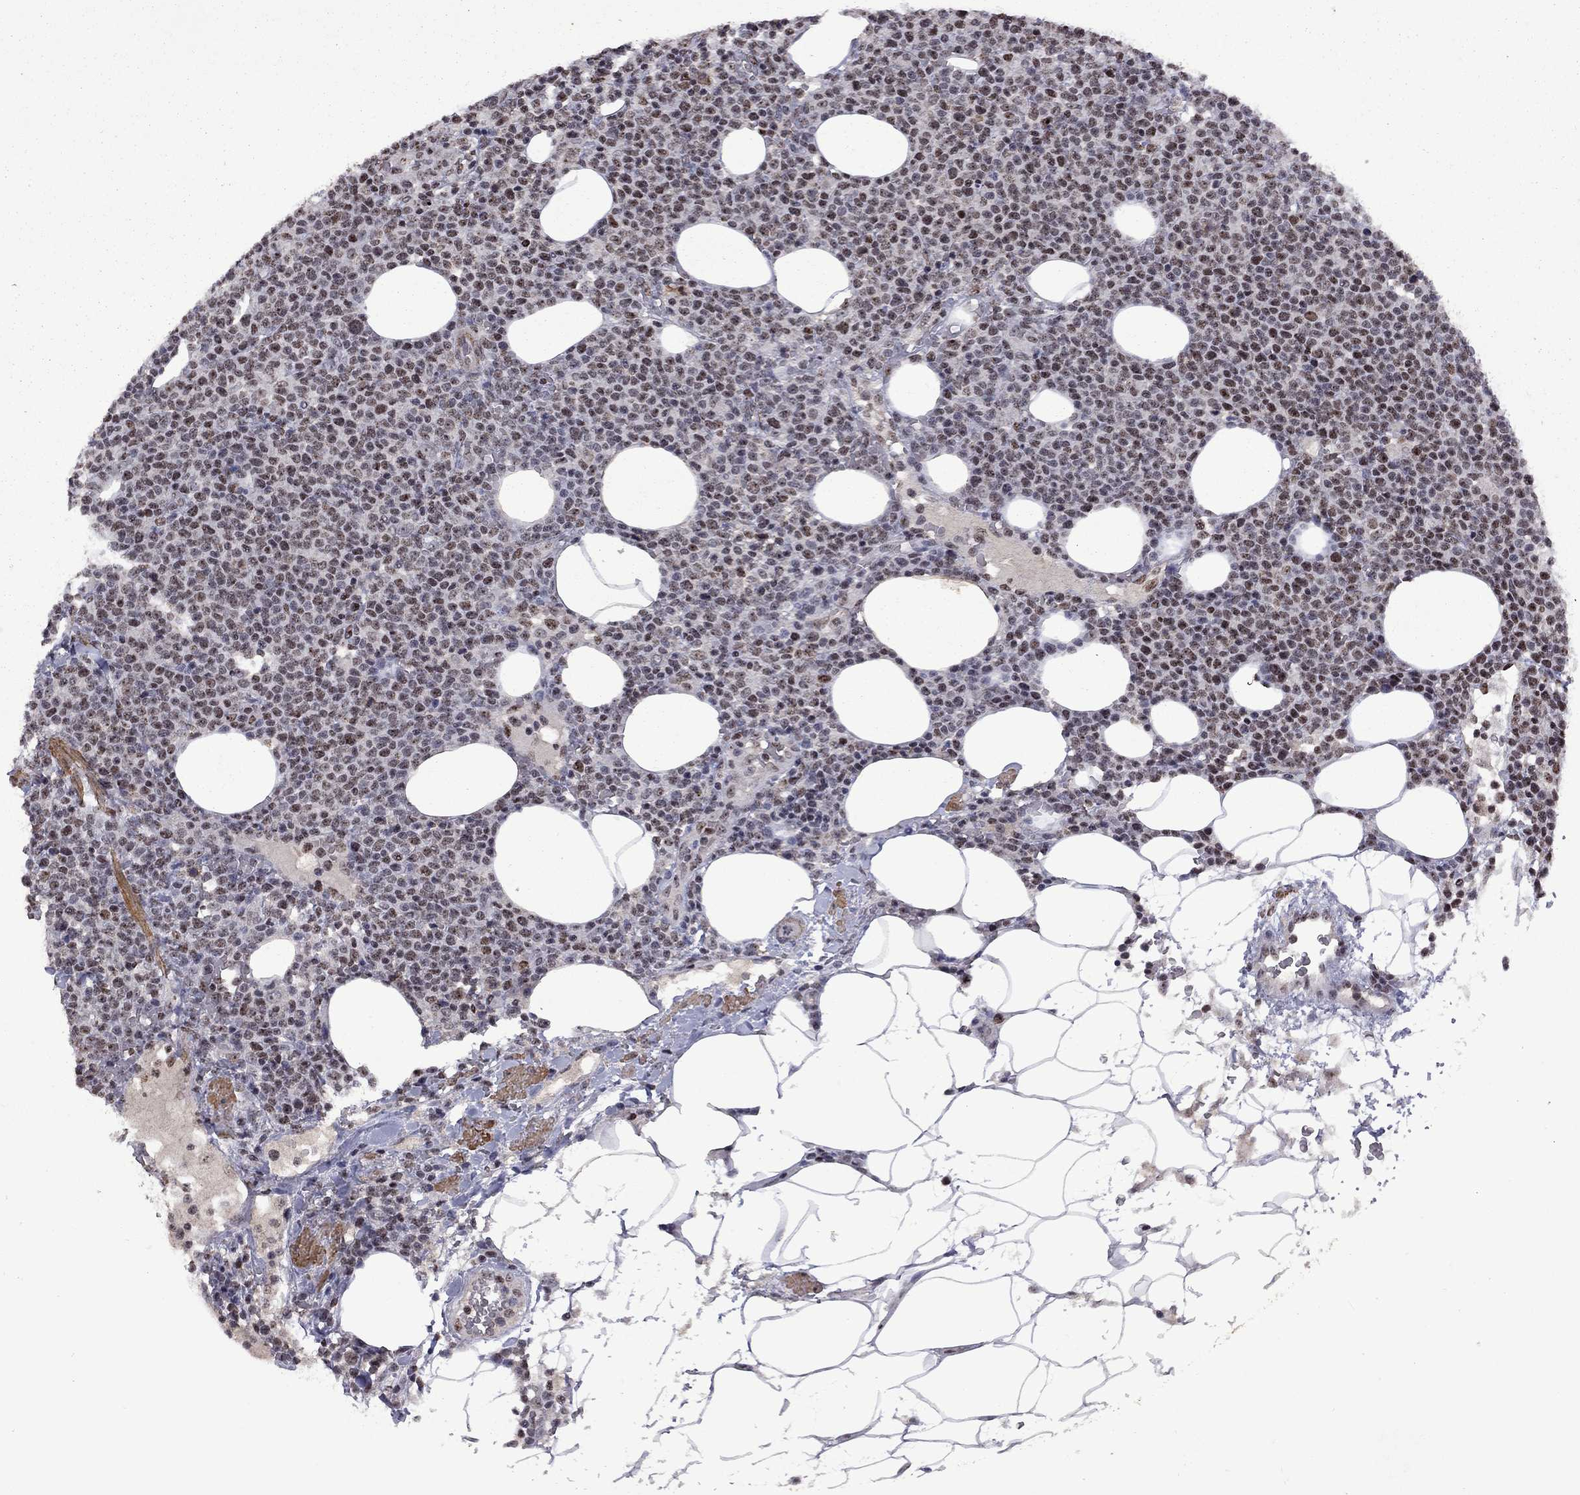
{"staining": {"intensity": "moderate", "quantity": "25%-75%", "location": "nuclear"}, "tissue": "lymphoma", "cell_type": "Tumor cells", "image_type": "cancer", "snomed": [{"axis": "morphology", "description": "Malignant lymphoma, non-Hodgkin's type, High grade"}, {"axis": "topography", "description": "Lymph node"}], "caption": "About 25%-75% of tumor cells in malignant lymphoma, non-Hodgkin's type (high-grade) display moderate nuclear protein staining as visualized by brown immunohistochemical staining.", "gene": "SPOUT1", "patient": {"sex": "male", "age": 61}}